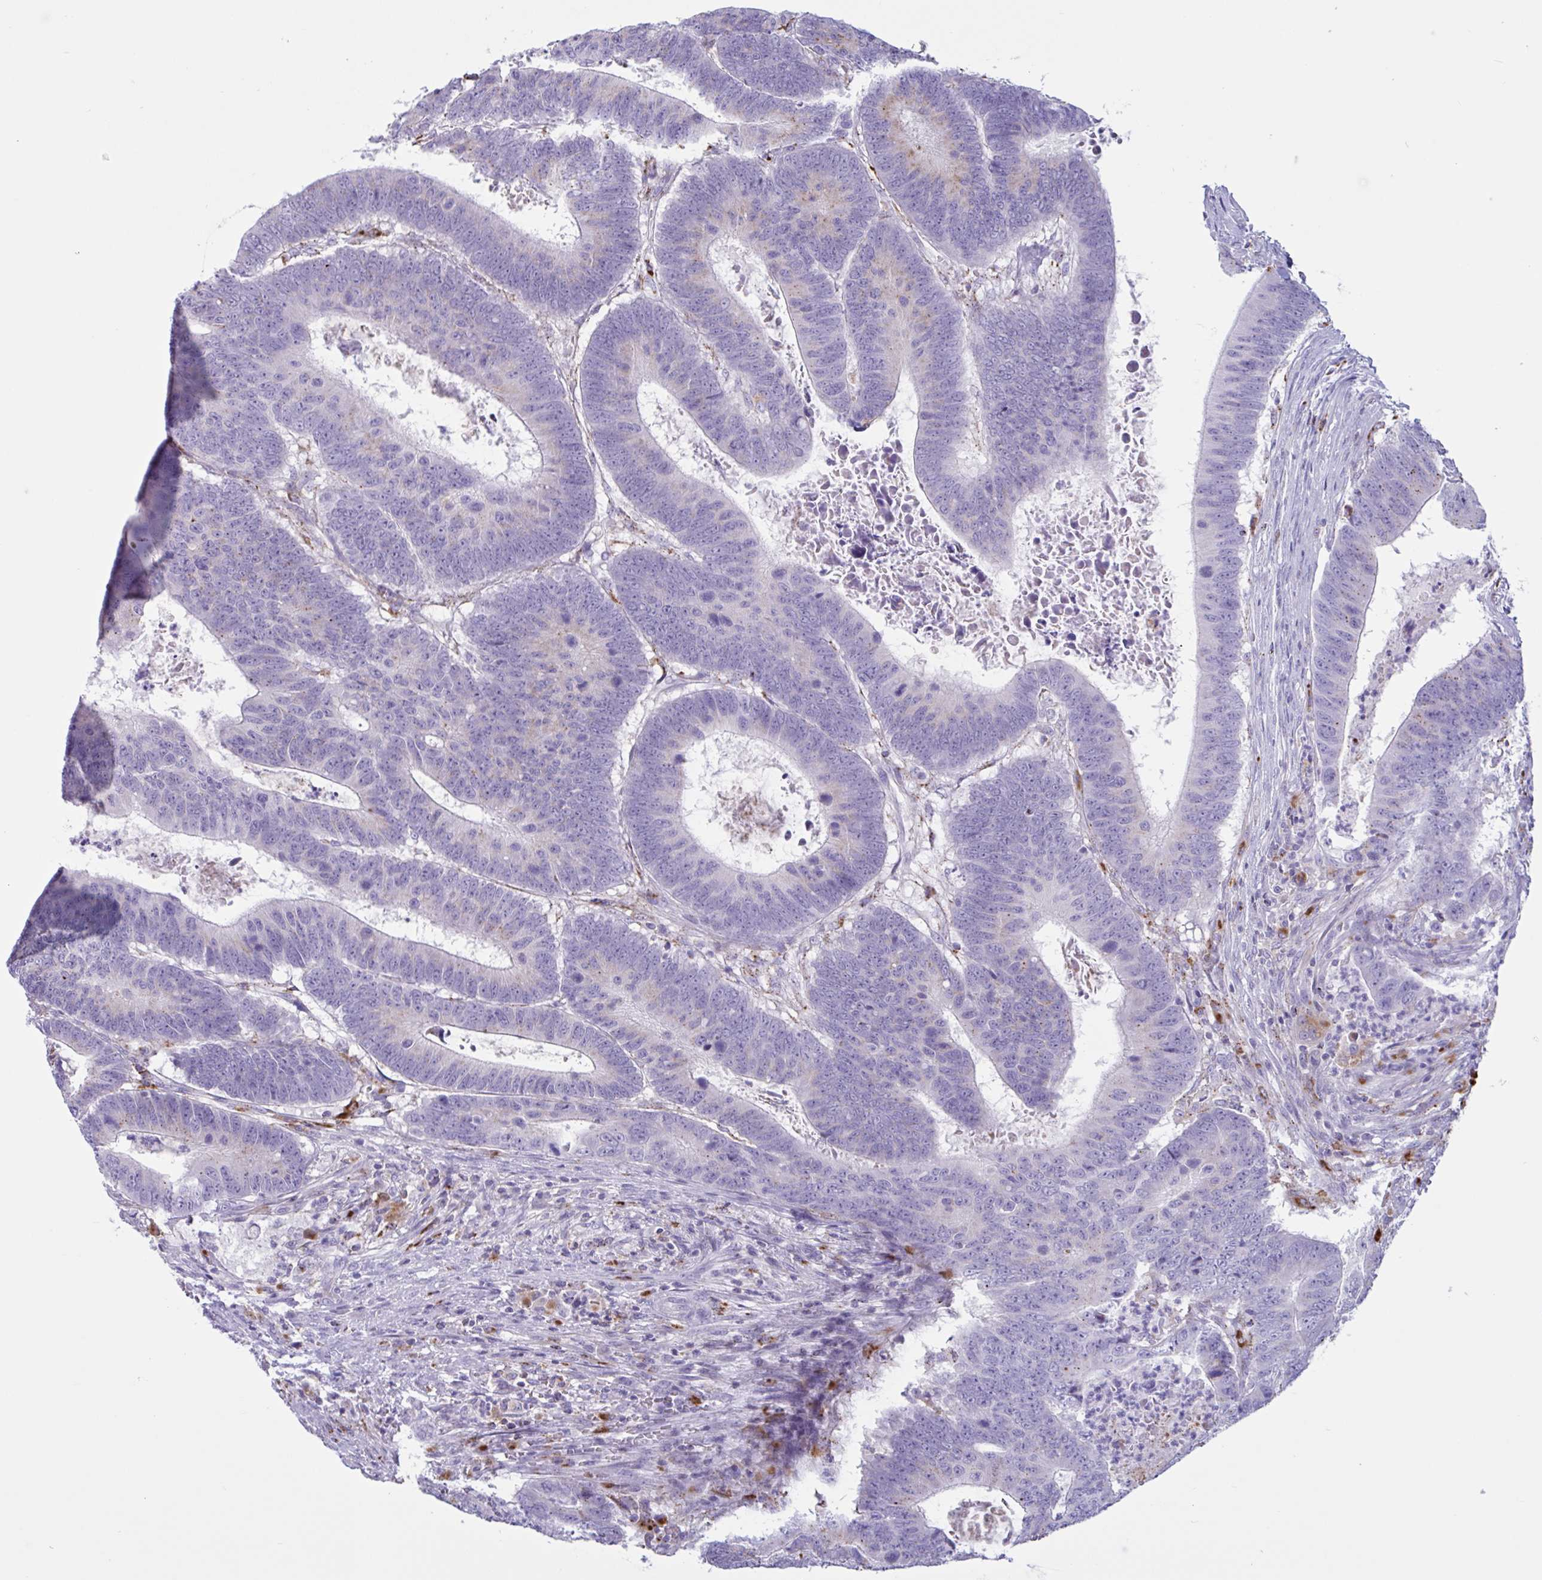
{"staining": {"intensity": "negative", "quantity": "none", "location": "none"}, "tissue": "colorectal cancer", "cell_type": "Tumor cells", "image_type": "cancer", "snomed": [{"axis": "morphology", "description": "Adenocarcinoma, NOS"}, {"axis": "topography", "description": "Colon"}], "caption": "Immunohistochemistry (IHC) histopathology image of adenocarcinoma (colorectal) stained for a protein (brown), which displays no expression in tumor cells.", "gene": "XCL1", "patient": {"sex": "male", "age": 62}}